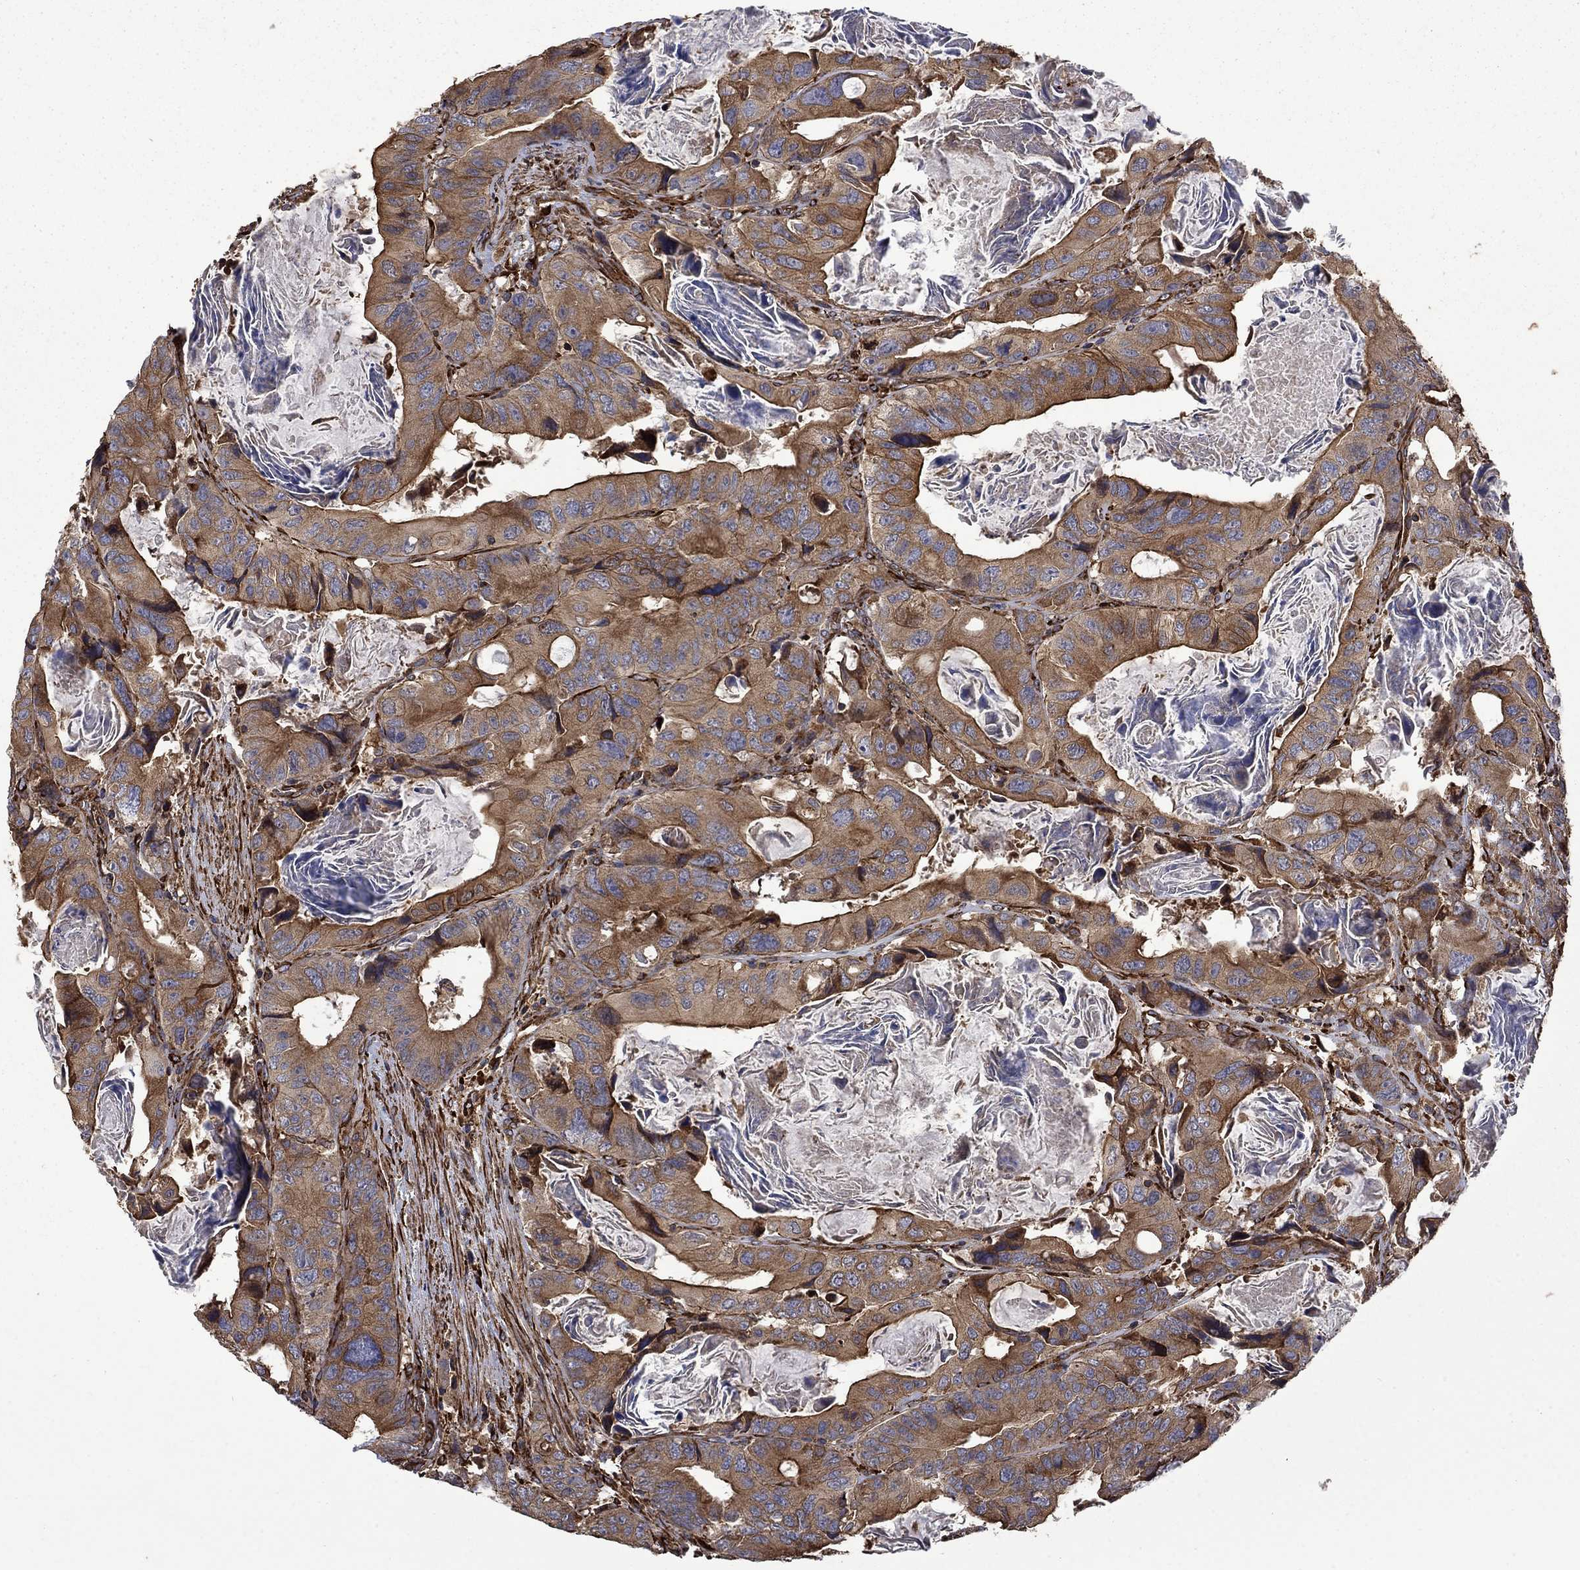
{"staining": {"intensity": "moderate", "quantity": ">75%", "location": "cytoplasmic/membranous"}, "tissue": "colorectal cancer", "cell_type": "Tumor cells", "image_type": "cancer", "snomed": [{"axis": "morphology", "description": "Adenocarcinoma, NOS"}, {"axis": "topography", "description": "Rectum"}], "caption": "IHC of human colorectal cancer (adenocarcinoma) demonstrates medium levels of moderate cytoplasmic/membranous staining in about >75% of tumor cells. Nuclei are stained in blue.", "gene": "CUTC", "patient": {"sex": "male", "age": 64}}